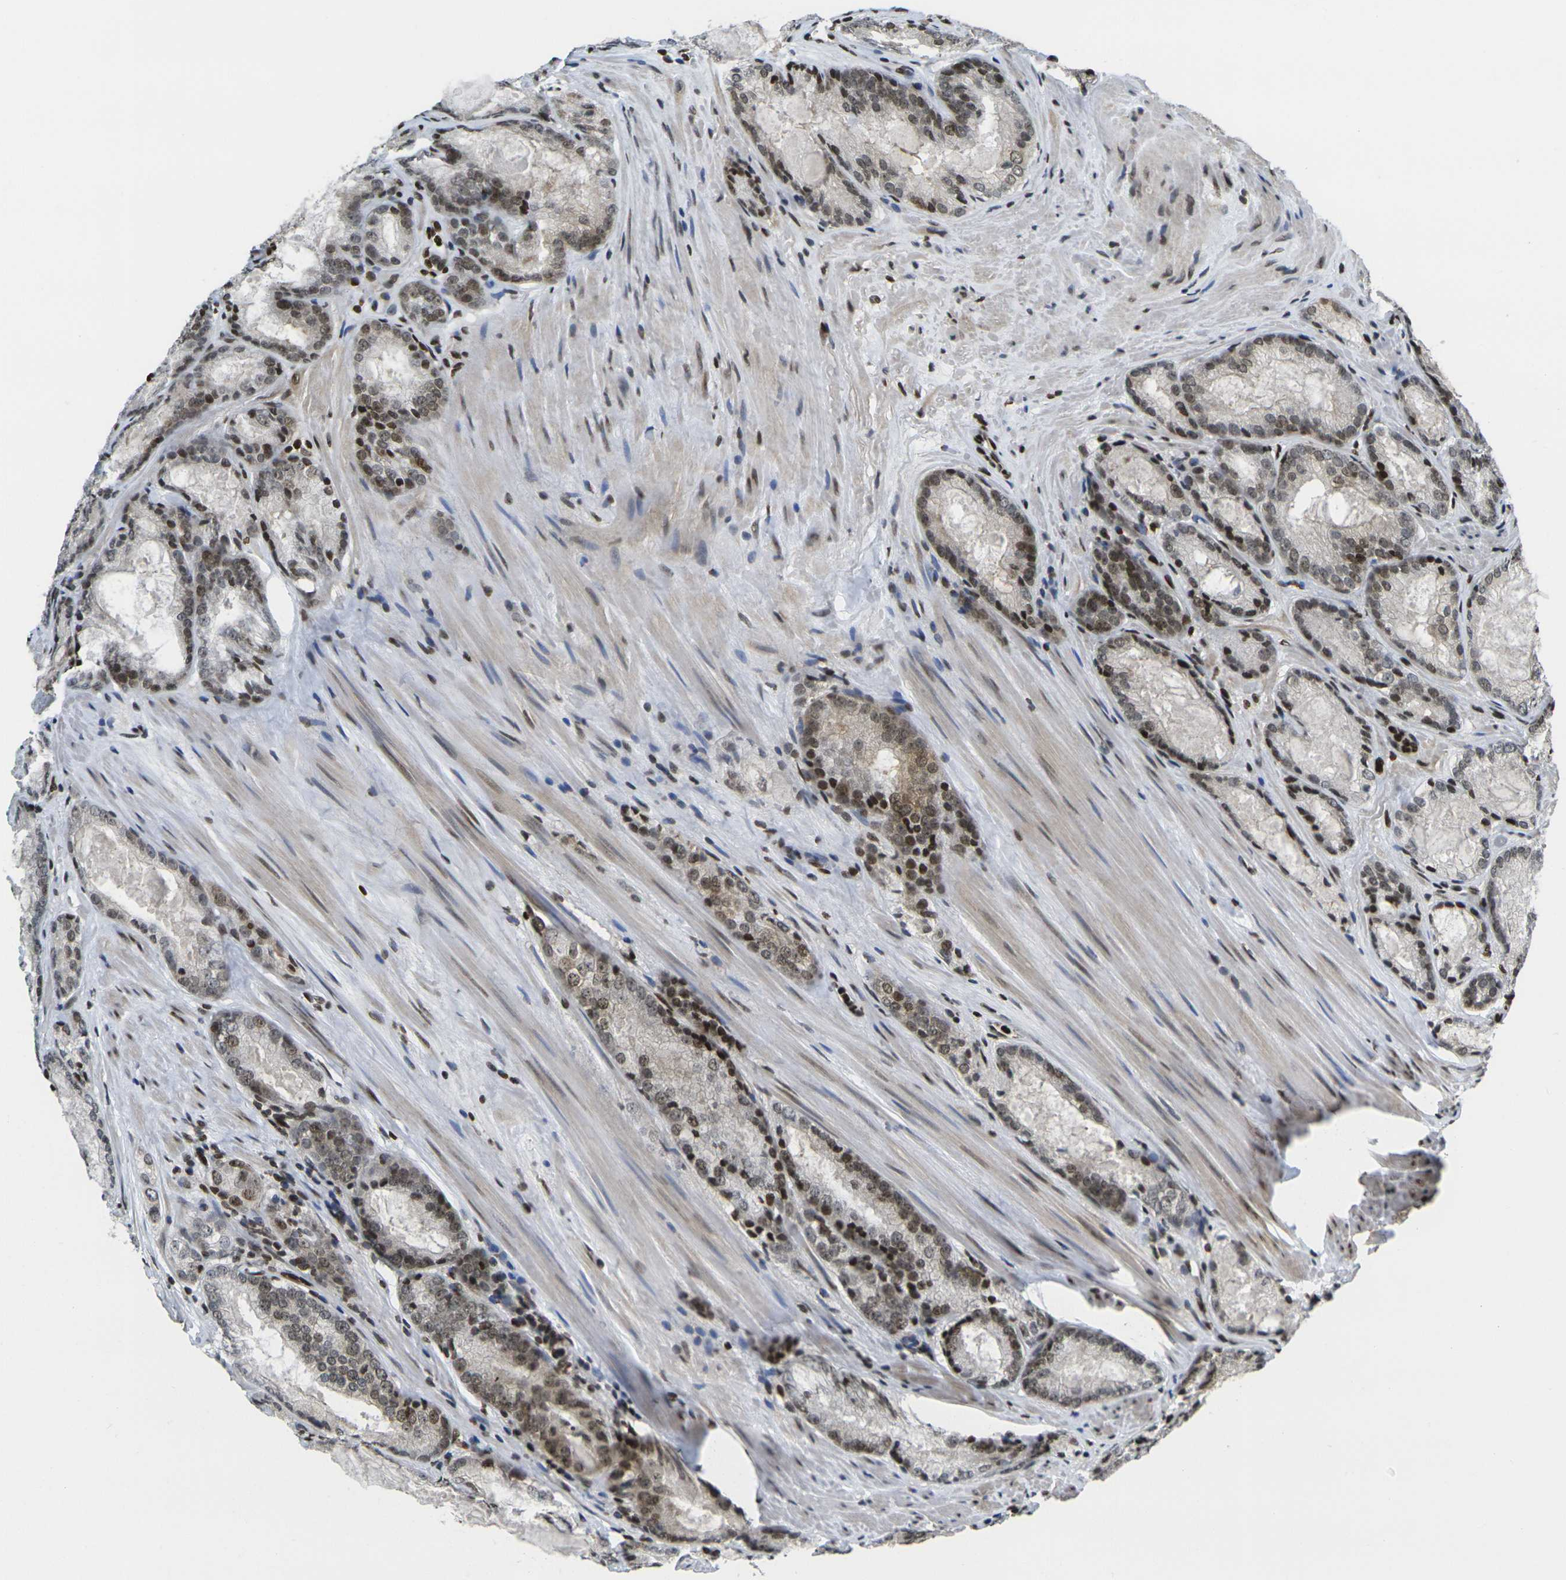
{"staining": {"intensity": "moderate", "quantity": "25%-75%", "location": "nuclear"}, "tissue": "prostate cancer", "cell_type": "Tumor cells", "image_type": "cancer", "snomed": [{"axis": "morphology", "description": "Adenocarcinoma, Low grade"}, {"axis": "topography", "description": "Prostate"}], "caption": "A high-resolution micrograph shows immunohistochemistry staining of prostate cancer, which demonstrates moderate nuclear expression in approximately 25%-75% of tumor cells.", "gene": "H1-10", "patient": {"sex": "male", "age": 64}}